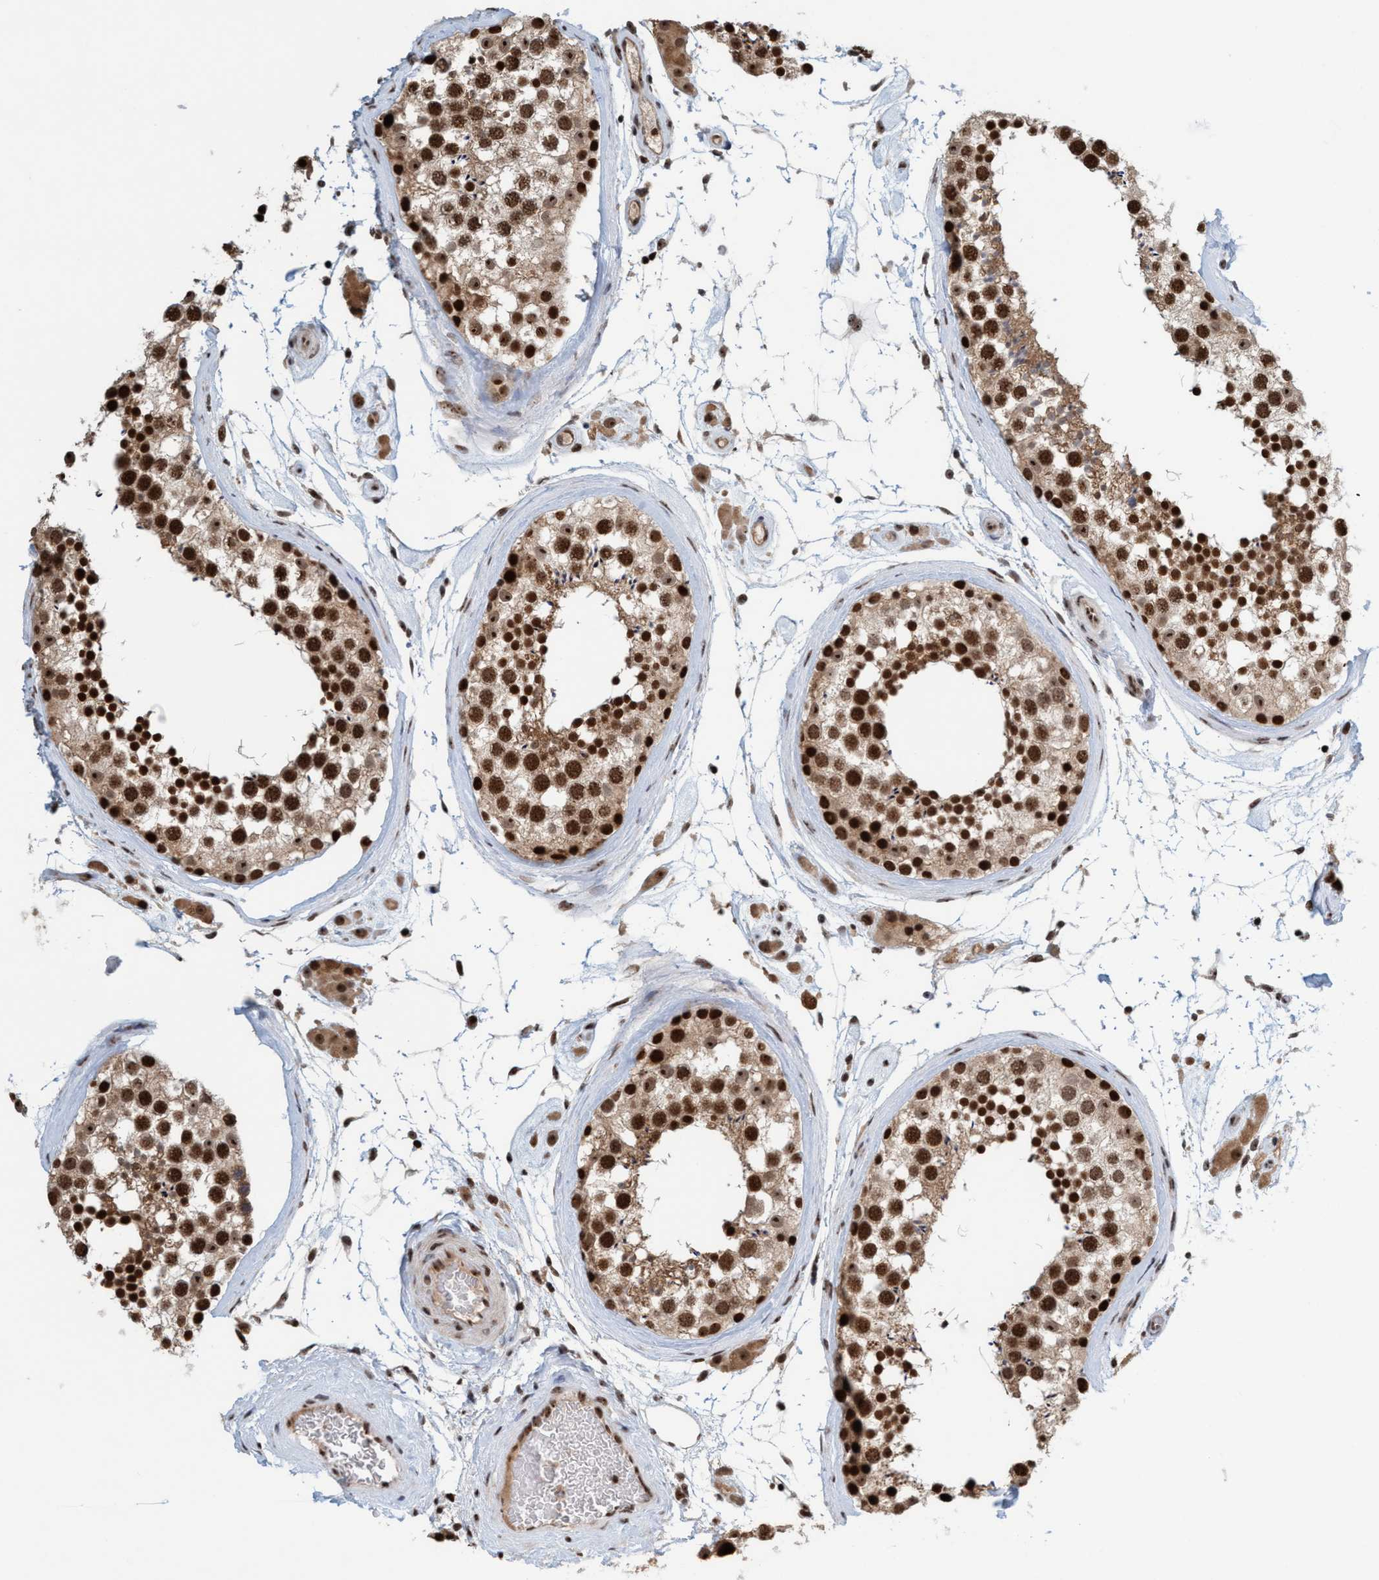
{"staining": {"intensity": "strong", "quantity": ">75%", "location": "nuclear"}, "tissue": "testis", "cell_type": "Cells in seminiferous ducts", "image_type": "normal", "snomed": [{"axis": "morphology", "description": "Normal tissue, NOS"}, {"axis": "topography", "description": "Testis"}], "caption": "Brown immunohistochemical staining in unremarkable human testis displays strong nuclear positivity in approximately >75% of cells in seminiferous ducts. The protein is shown in brown color, while the nuclei are stained blue.", "gene": "SMCR8", "patient": {"sex": "male", "age": 46}}